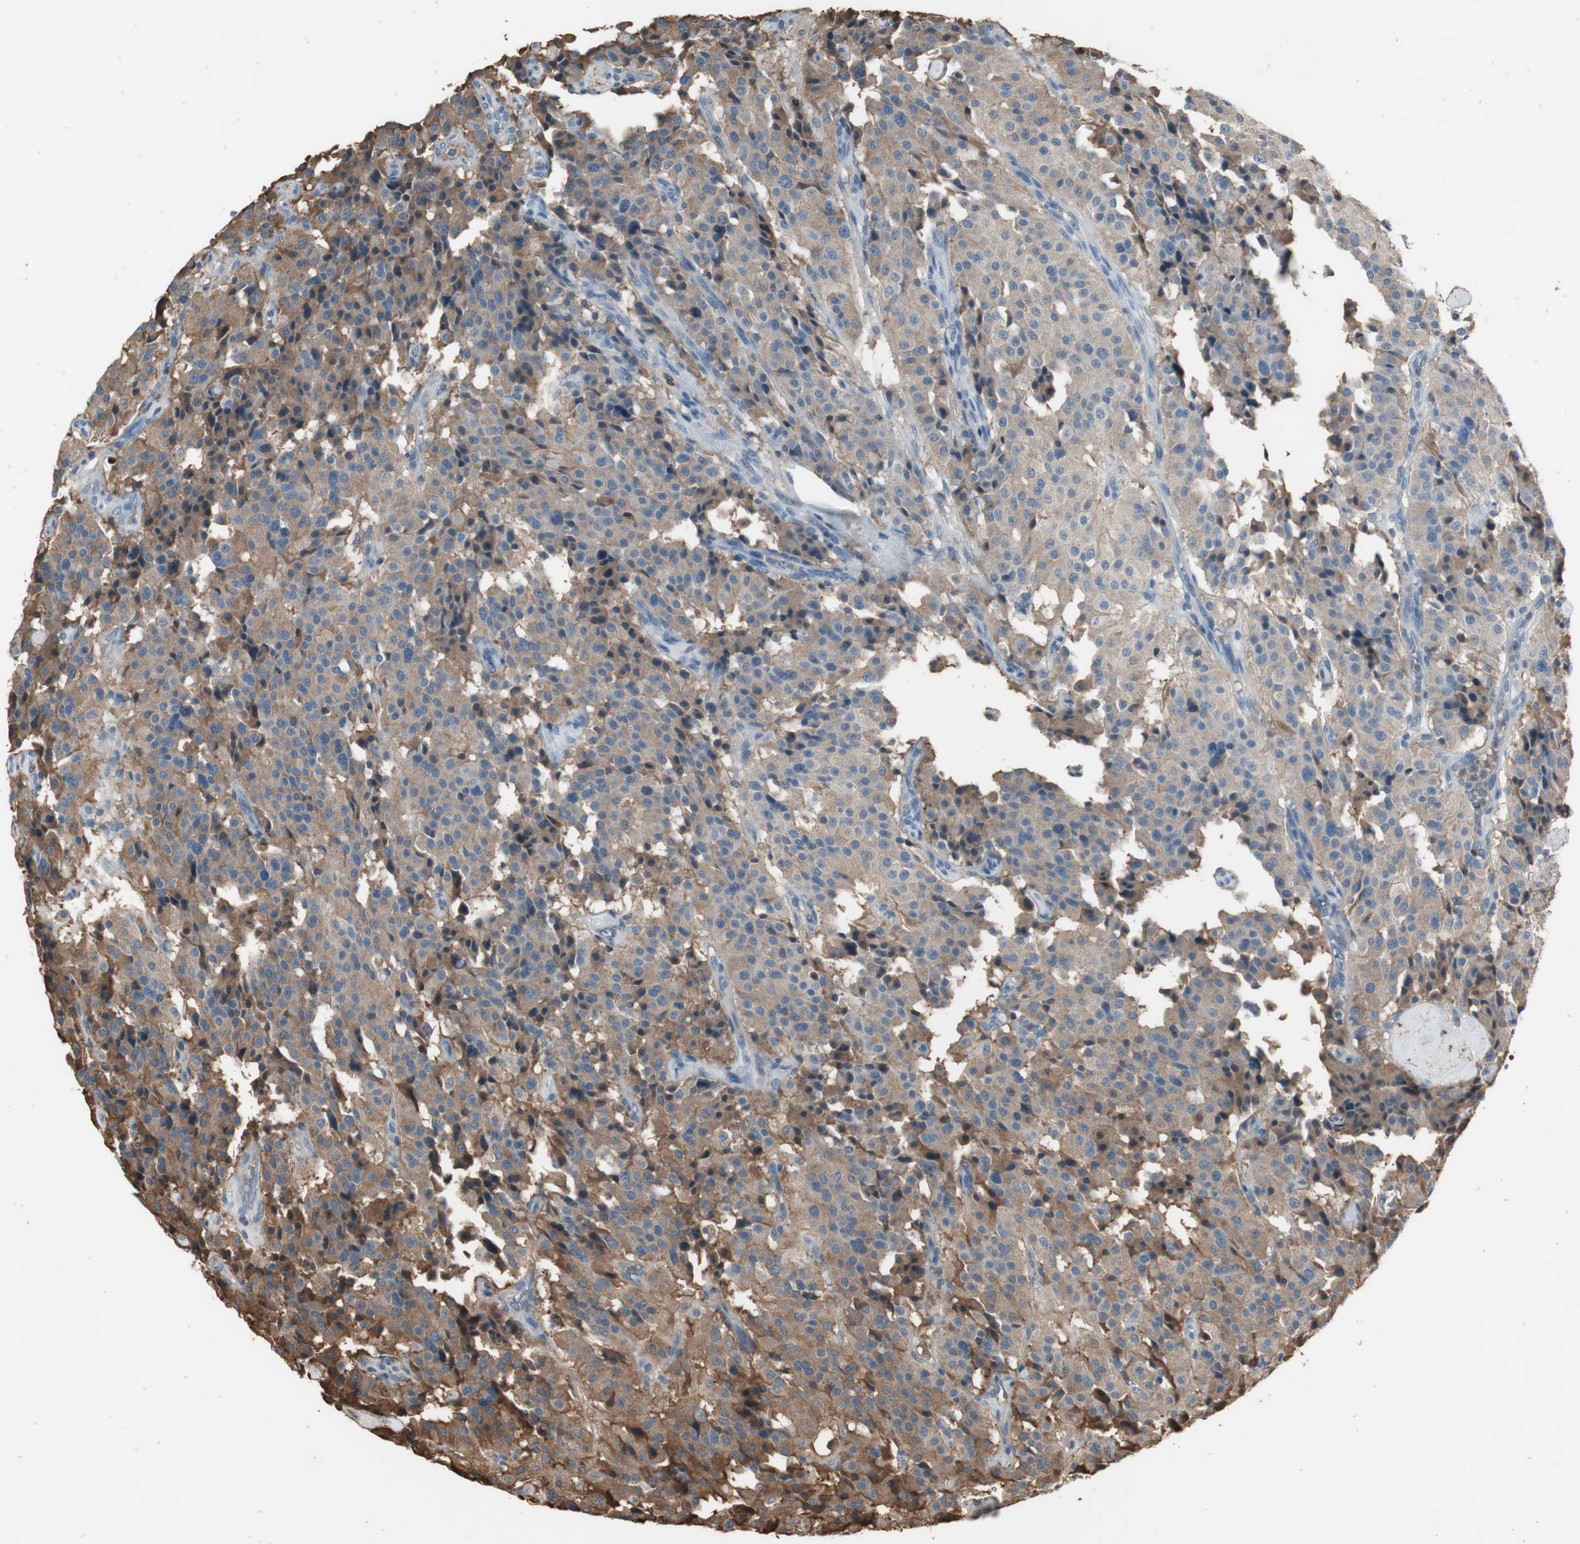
{"staining": {"intensity": "weak", "quantity": ">75%", "location": "cytoplasmic/membranous"}, "tissue": "carcinoid", "cell_type": "Tumor cells", "image_type": "cancer", "snomed": [{"axis": "morphology", "description": "Carcinoid, malignant, NOS"}, {"axis": "topography", "description": "Lung"}], "caption": "Immunohistochemical staining of human carcinoid (malignant) demonstrates low levels of weak cytoplasmic/membranous staining in approximately >75% of tumor cells.", "gene": "MMP14", "patient": {"sex": "male", "age": 30}}